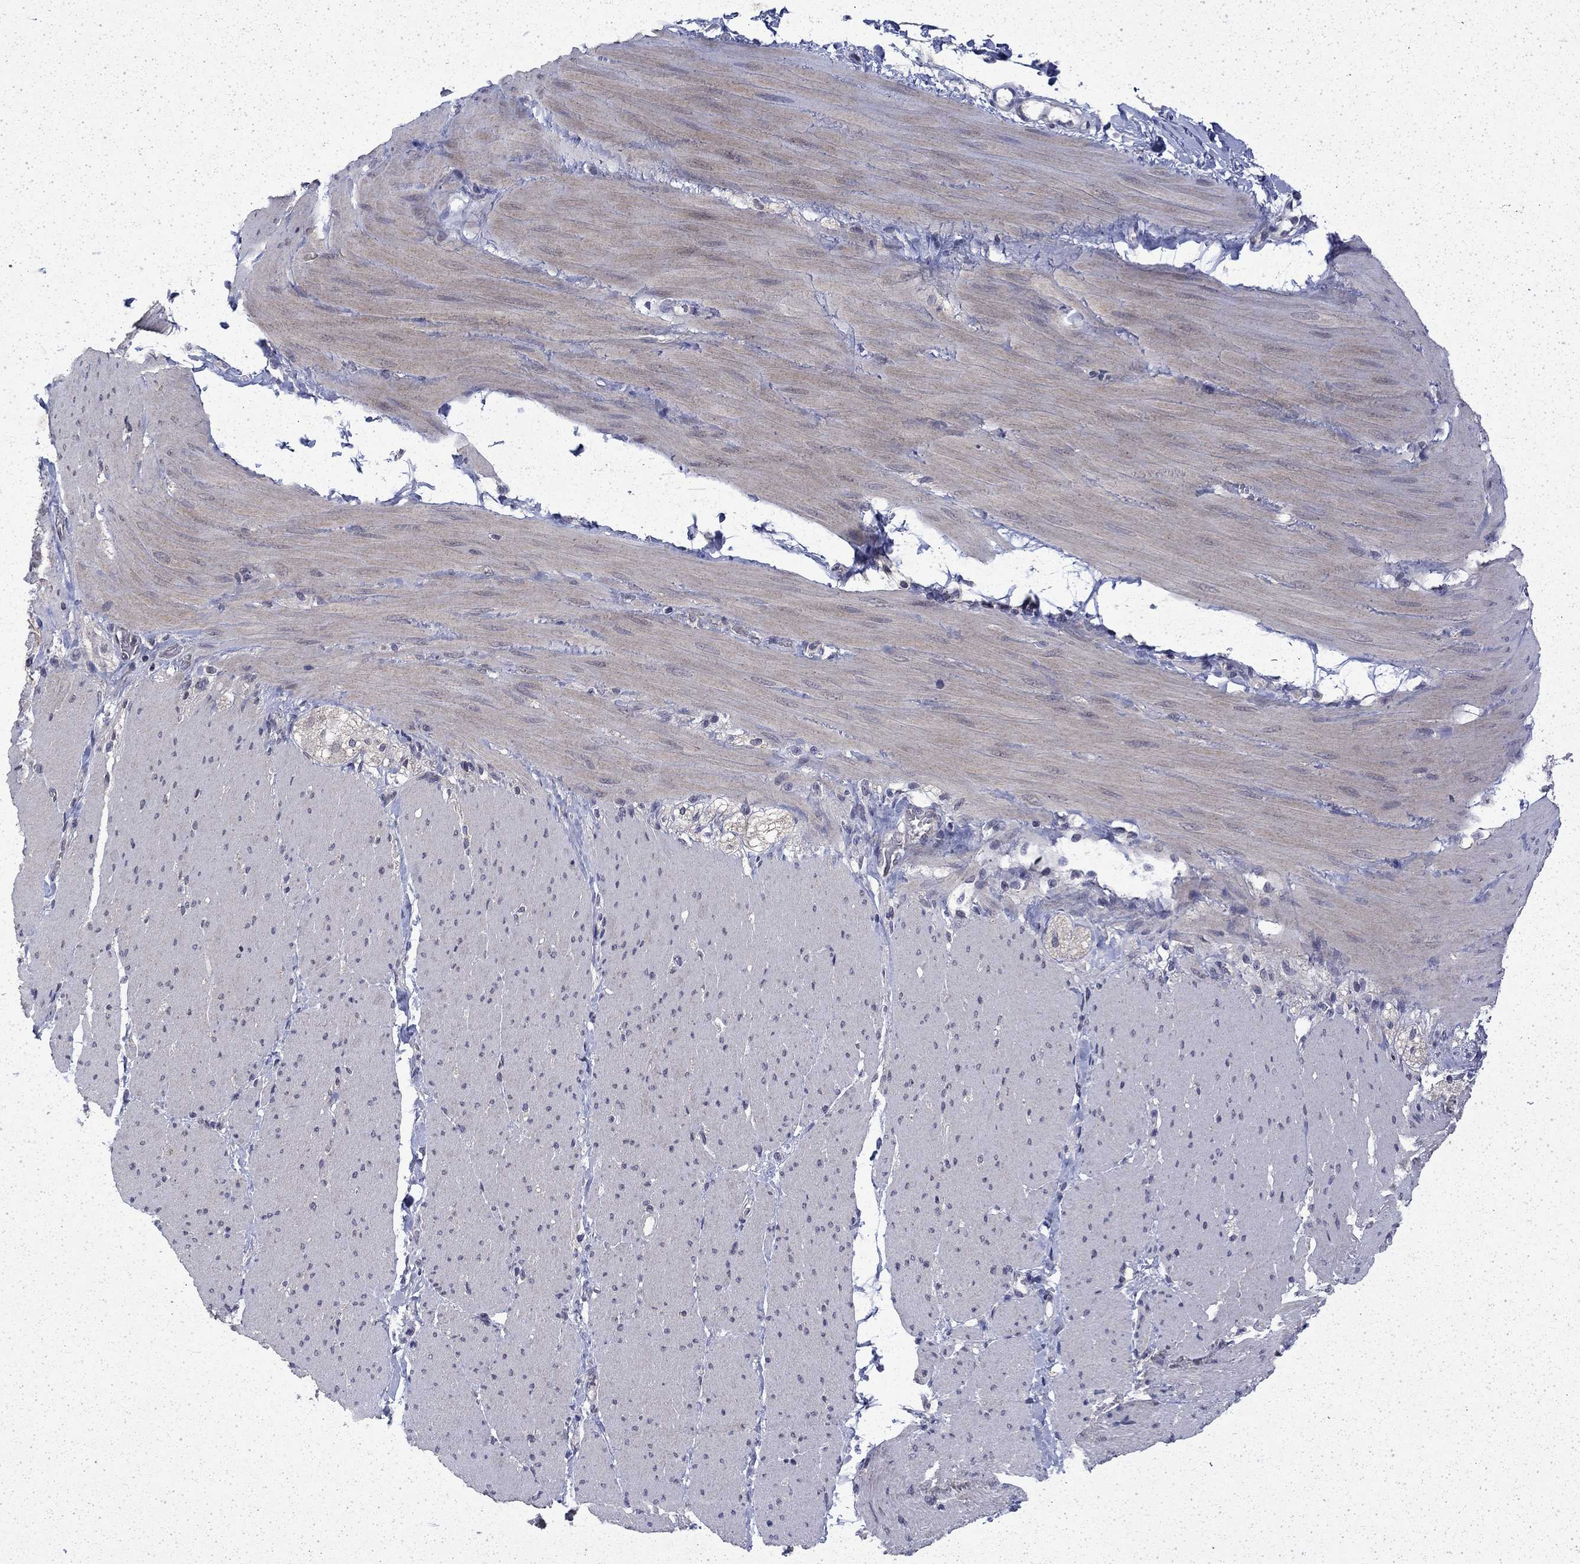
{"staining": {"intensity": "negative", "quantity": "none", "location": "none"}, "tissue": "adipose tissue", "cell_type": "Adipocytes", "image_type": "normal", "snomed": [{"axis": "morphology", "description": "Normal tissue, NOS"}, {"axis": "topography", "description": "Smooth muscle"}, {"axis": "topography", "description": "Duodenum"}, {"axis": "topography", "description": "Peripheral nerve tissue"}], "caption": "Immunohistochemical staining of unremarkable adipose tissue shows no significant expression in adipocytes. The staining was performed using DAB (3,3'-diaminobenzidine) to visualize the protein expression in brown, while the nuclei were stained in blue with hematoxylin (Magnification: 20x).", "gene": "CHAT", "patient": {"sex": "female", "age": 61}}